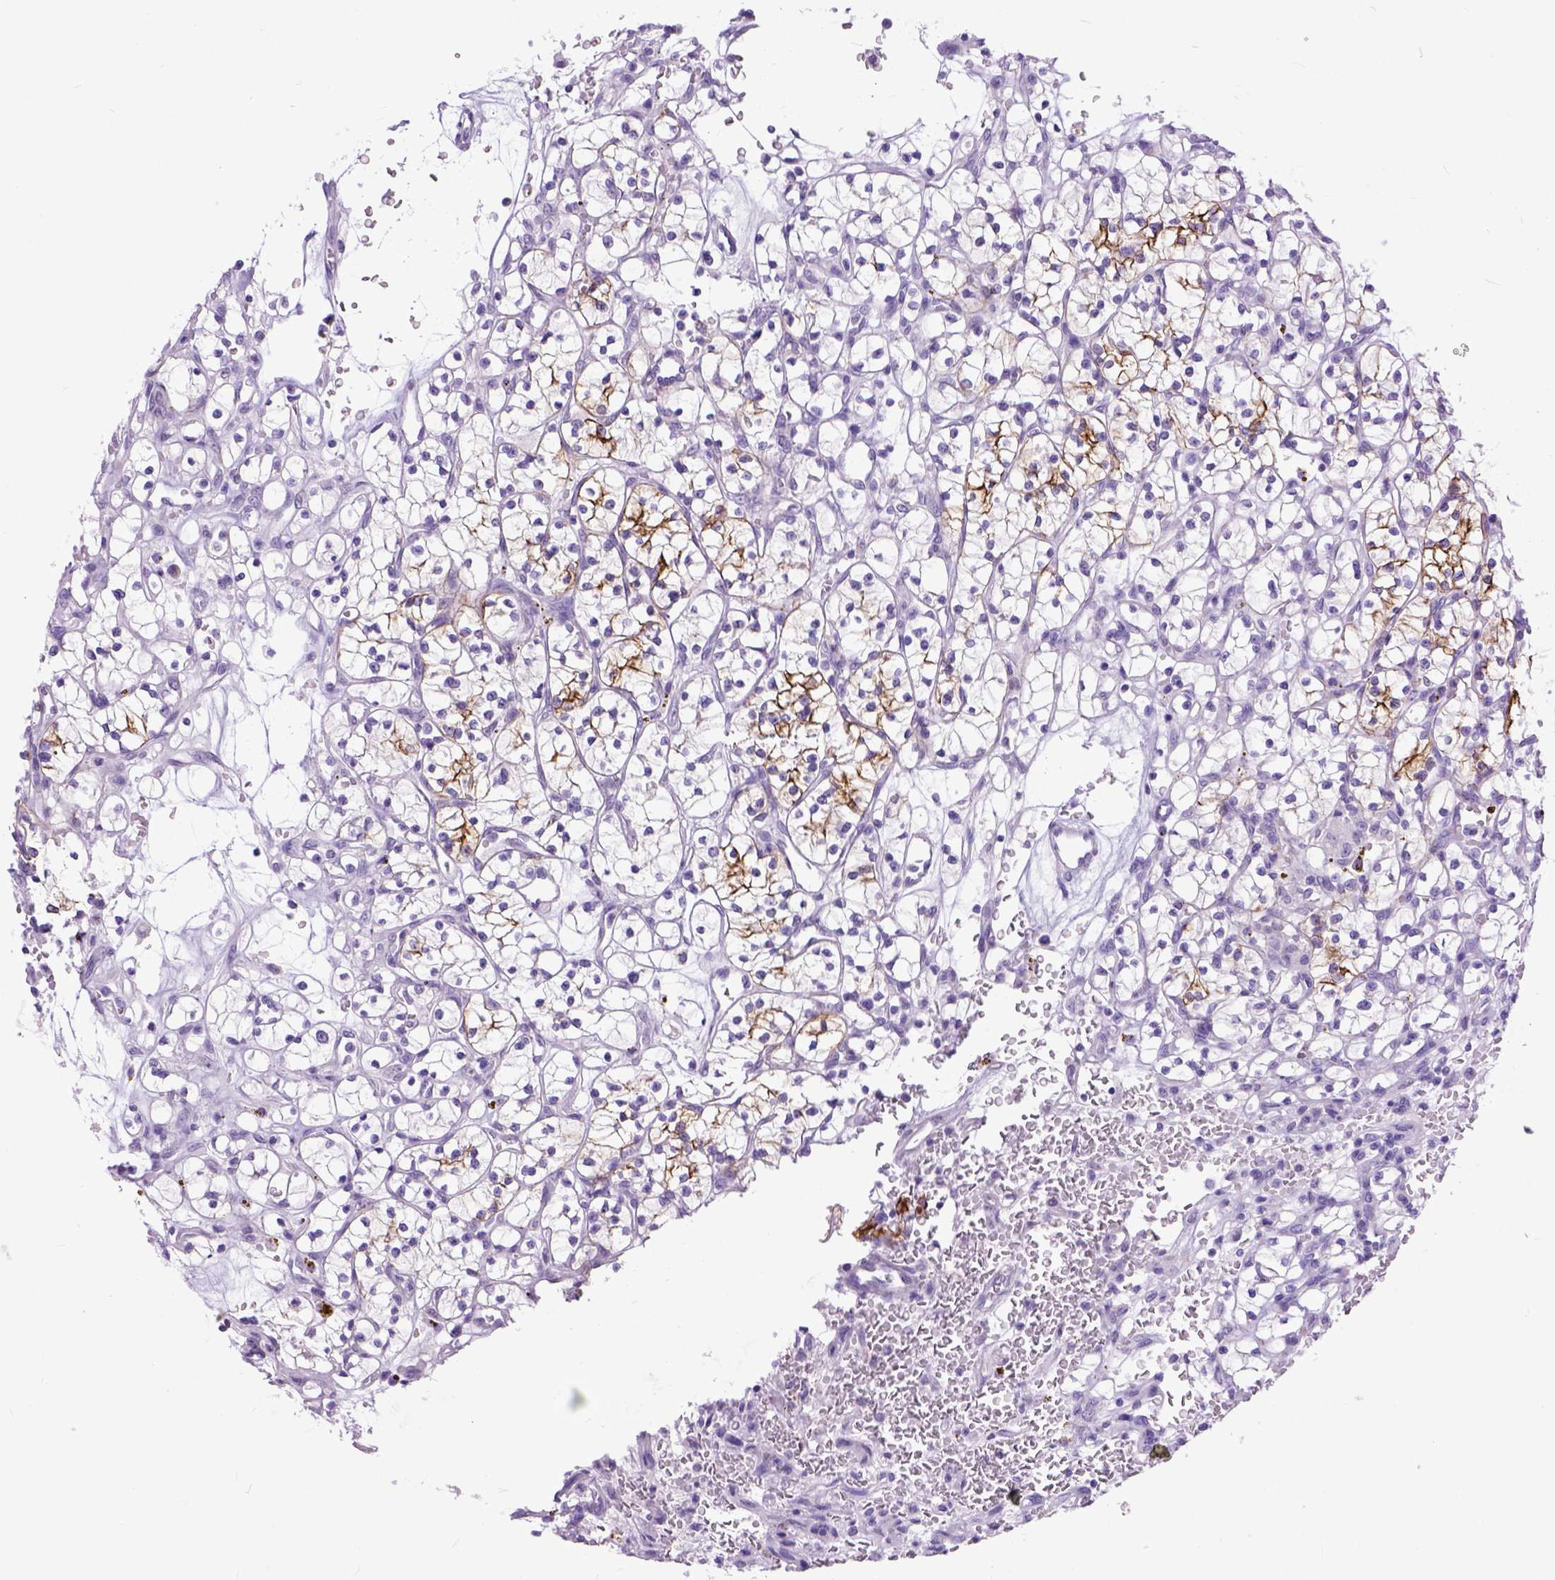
{"staining": {"intensity": "strong", "quantity": "25%-75%", "location": "cytoplasmic/membranous"}, "tissue": "renal cancer", "cell_type": "Tumor cells", "image_type": "cancer", "snomed": [{"axis": "morphology", "description": "Adenocarcinoma, NOS"}, {"axis": "topography", "description": "Kidney"}], "caption": "High-magnification brightfield microscopy of renal cancer stained with DAB (3,3'-diaminobenzidine) (brown) and counterstained with hematoxylin (blue). tumor cells exhibit strong cytoplasmic/membranous positivity is identified in approximately25%-75% of cells.", "gene": "RAB25", "patient": {"sex": "female", "age": 64}}